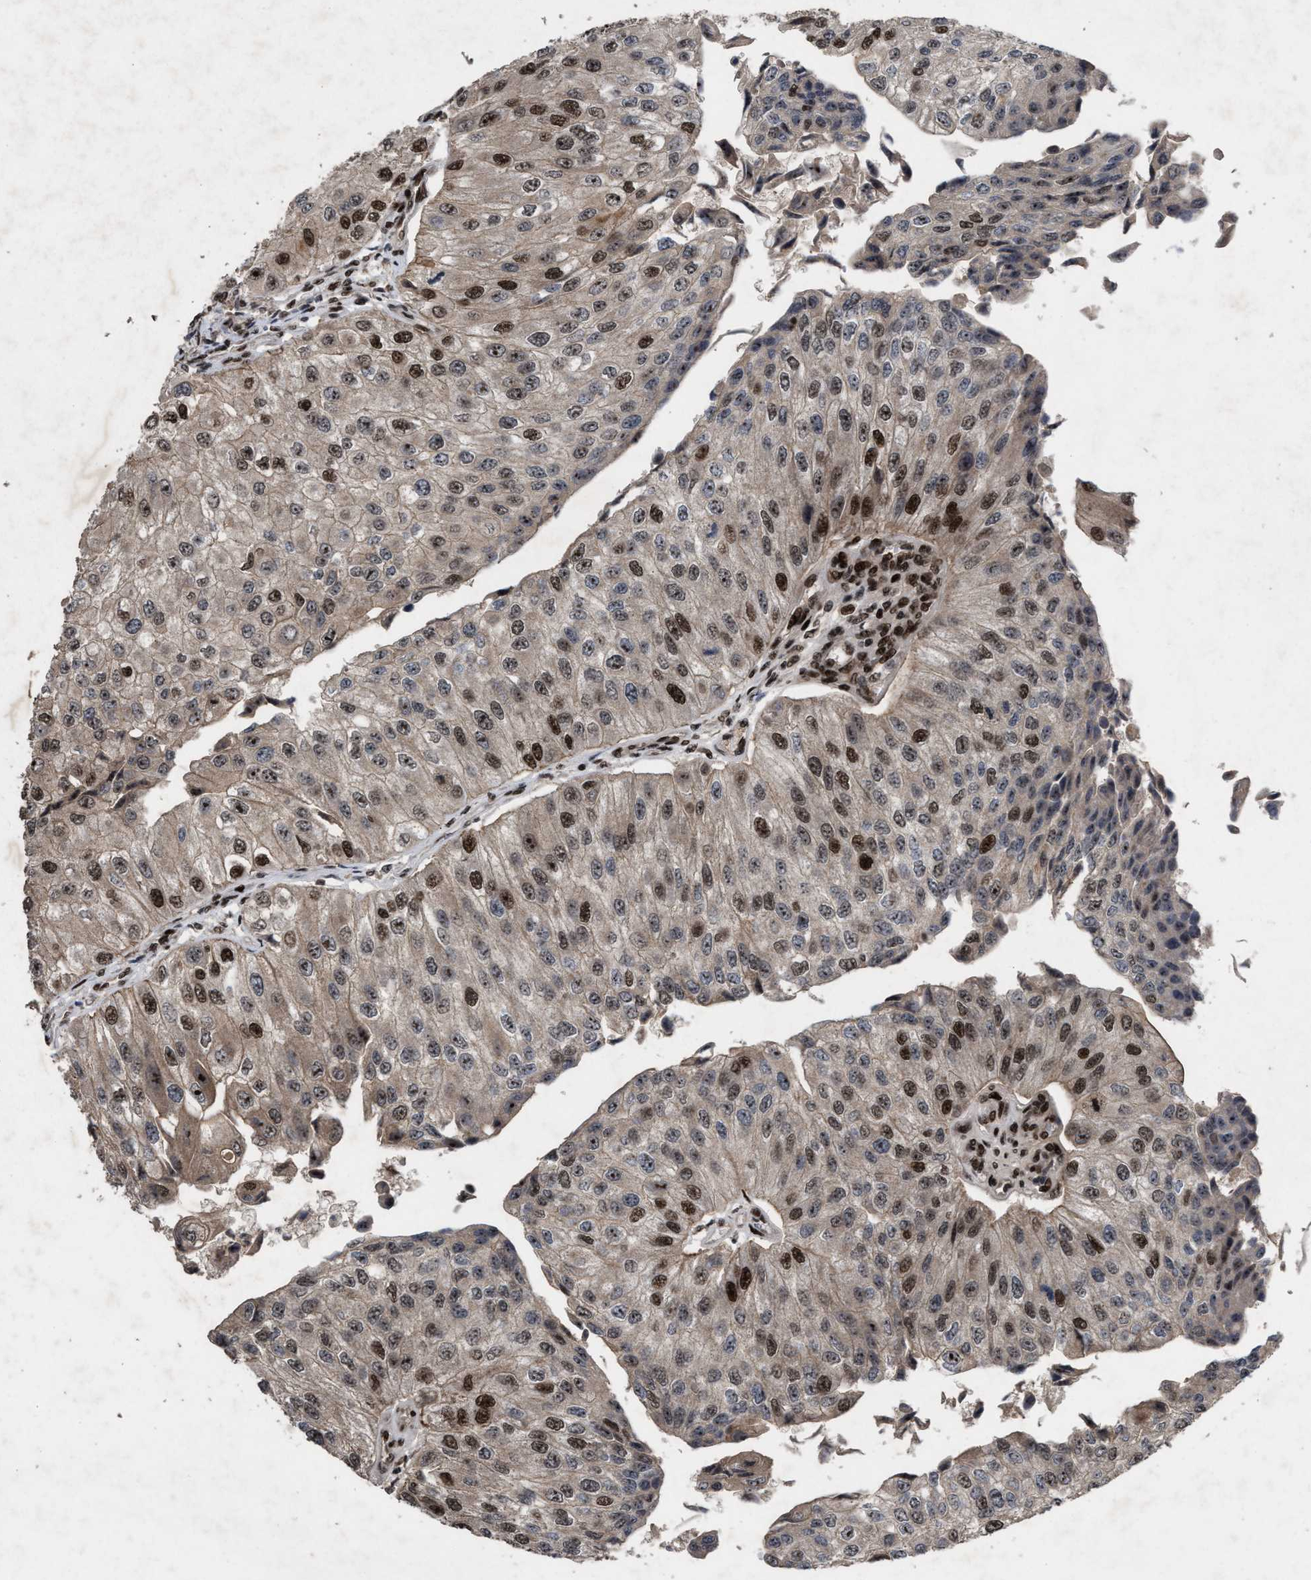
{"staining": {"intensity": "moderate", "quantity": "25%-75%", "location": "nuclear"}, "tissue": "urothelial cancer", "cell_type": "Tumor cells", "image_type": "cancer", "snomed": [{"axis": "morphology", "description": "Urothelial carcinoma, High grade"}, {"axis": "topography", "description": "Kidney"}, {"axis": "topography", "description": "Urinary bladder"}], "caption": "Tumor cells display moderate nuclear expression in approximately 25%-75% of cells in urothelial carcinoma (high-grade).", "gene": "WIZ", "patient": {"sex": "male", "age": 77}}